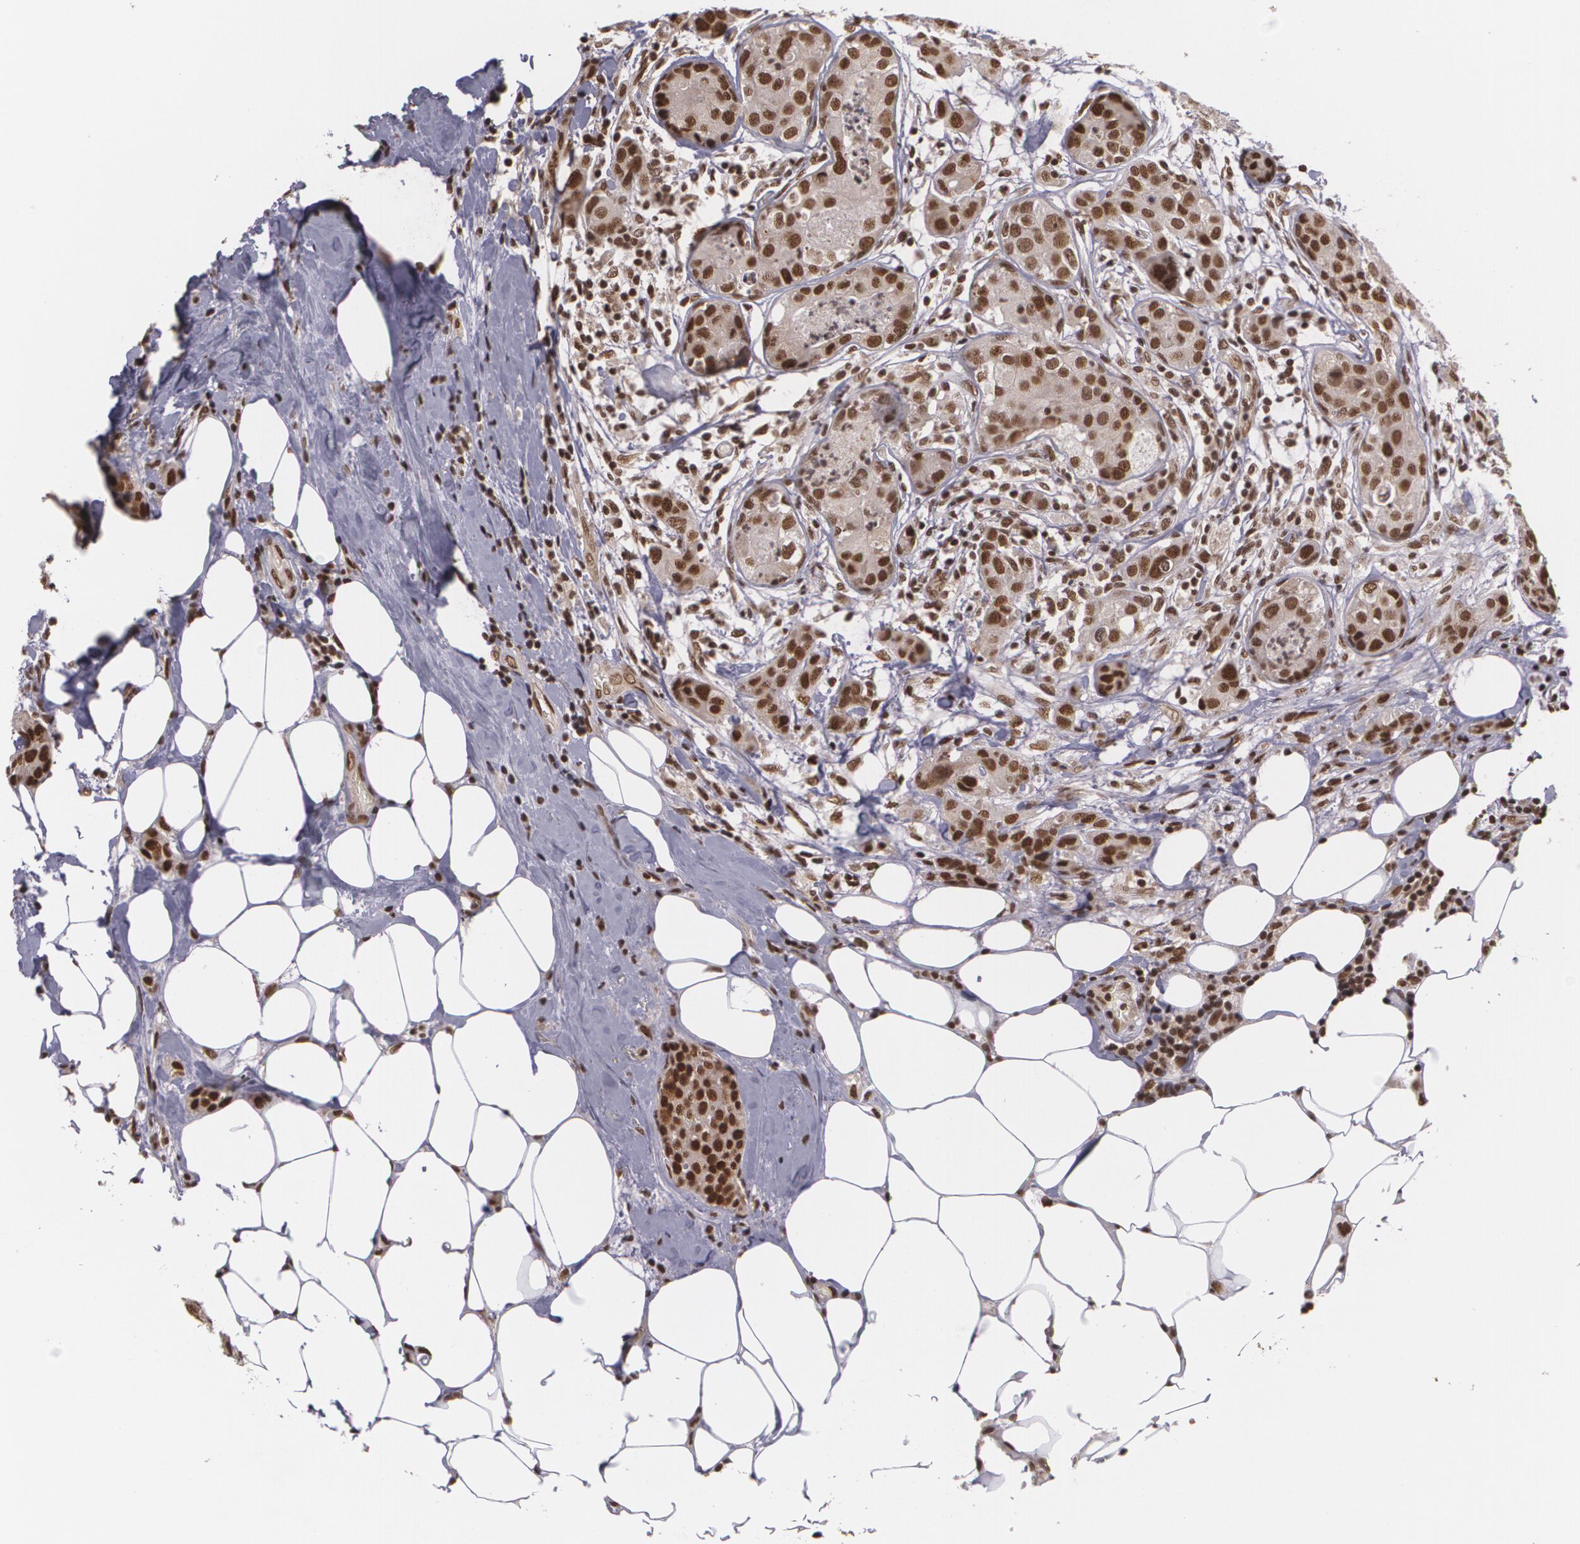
{"staining": {"intensity": "strong", "quantity": ">75%", "location": "nuclear"}, "tissue": "breast cancer", "cell_type": "Tumor cells", "image_type": "cancer", "snomed": [{"axis": "morphology", "description": "Duct carcinoma"}, {"axis": "topography", "description": "Breast"}], "caption": "Protein positivity by immunohistochemistry (IHC) reveals strong nuclear expression in approximately >75% of tumor cells in breast invasive ductal carcinoma.", "gene": "RXRB", "patient": {"sex": "female", "age": 45}}